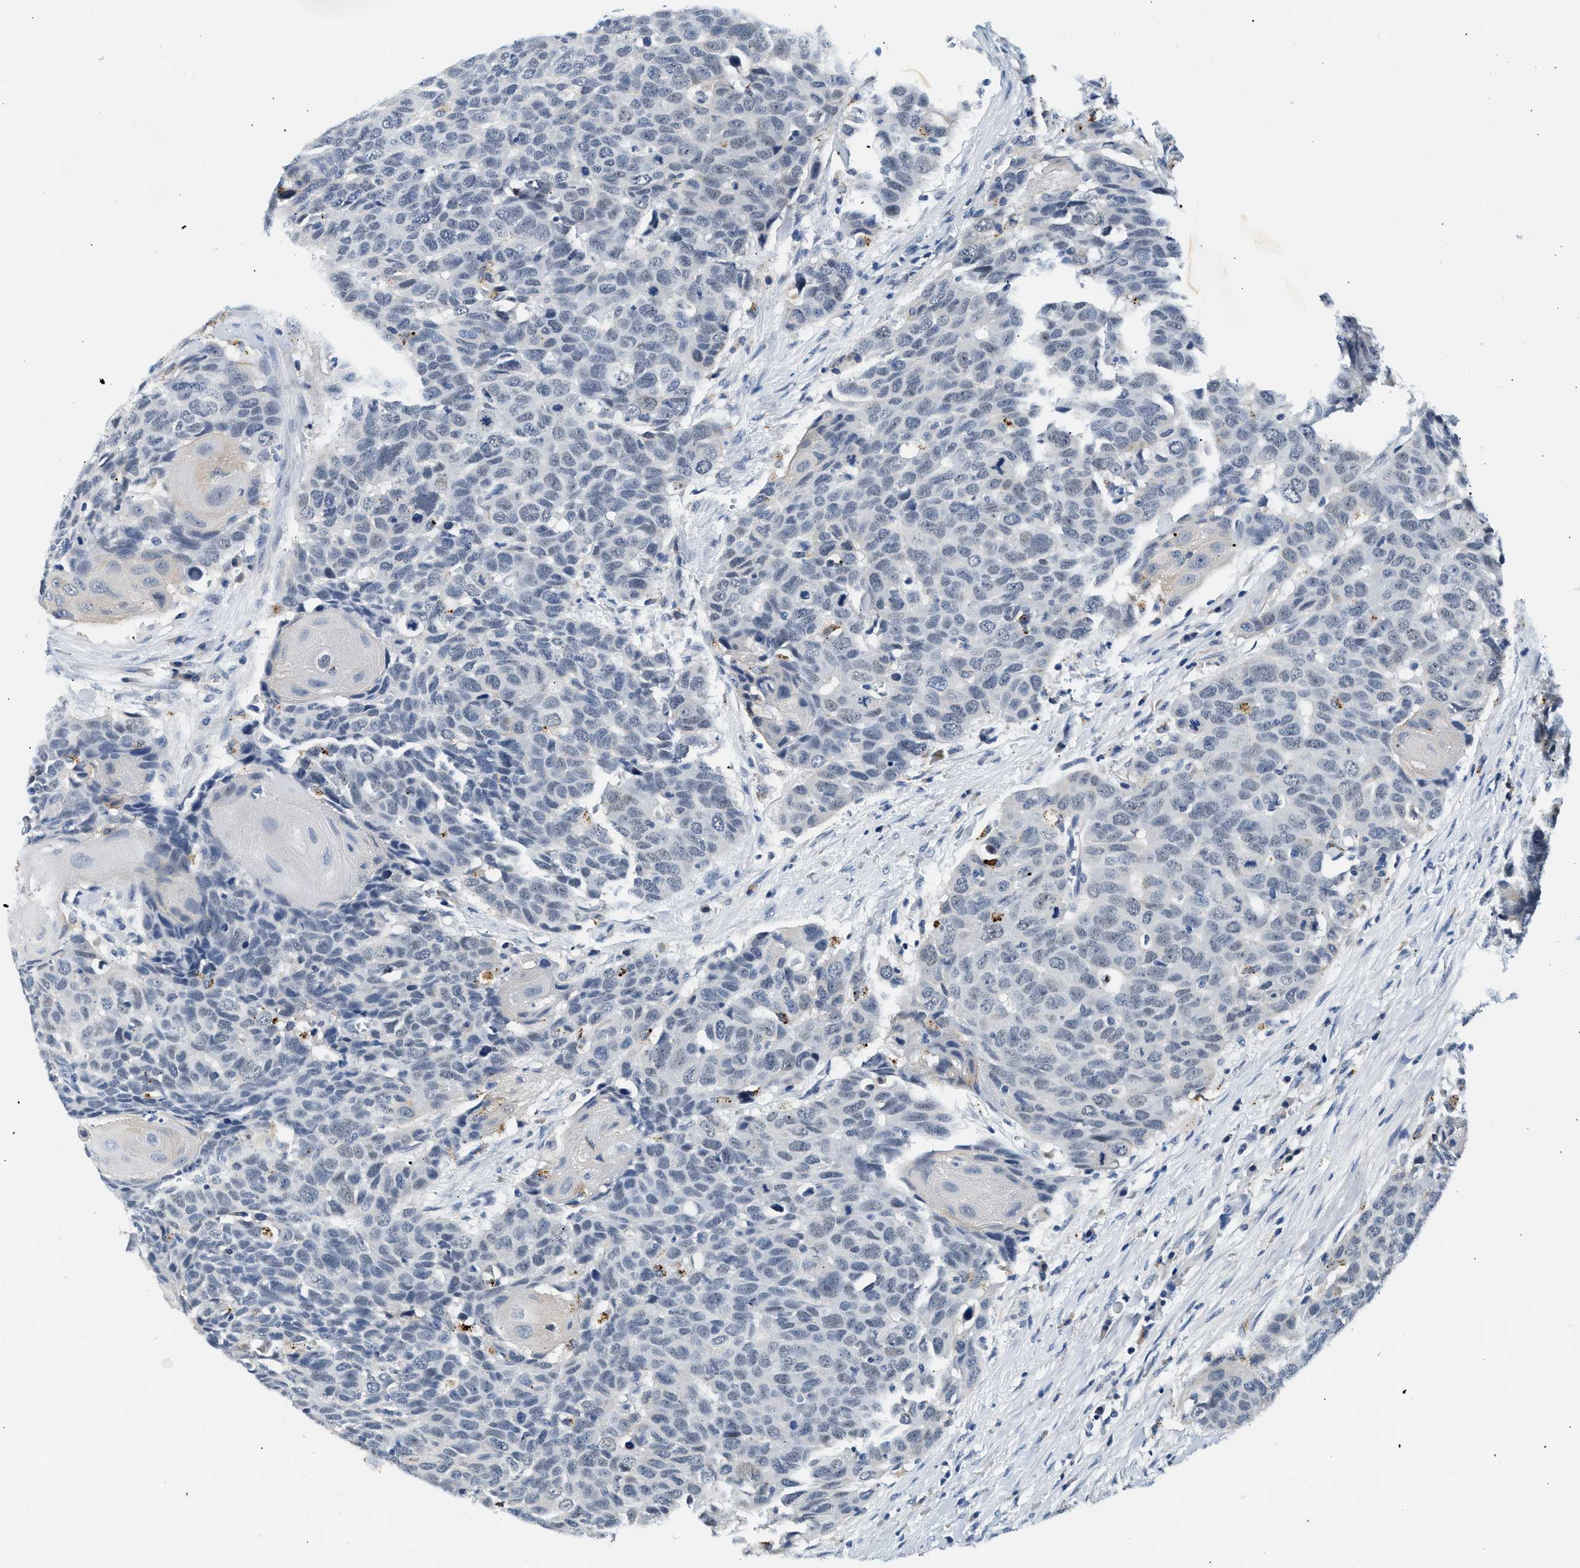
{"staining": {"intensity": "negative", "quantity": "none", "location": "none"}, "tissue": "head and neck cancer", "cell_type": "Tumor cells", "image_type": "cancer", "snomed": [{"axis": "morphology", "description": "Squamous cell carcinoma, NOS"}, {"axis": "topography", "description": "Head-Neck"}], "caption": "The histopathology image shows no staining of tumor cells in squamous cell carcinoma (head and neck).", "gene": "MED22", "patient": {"sex": "male", "age": 66}}